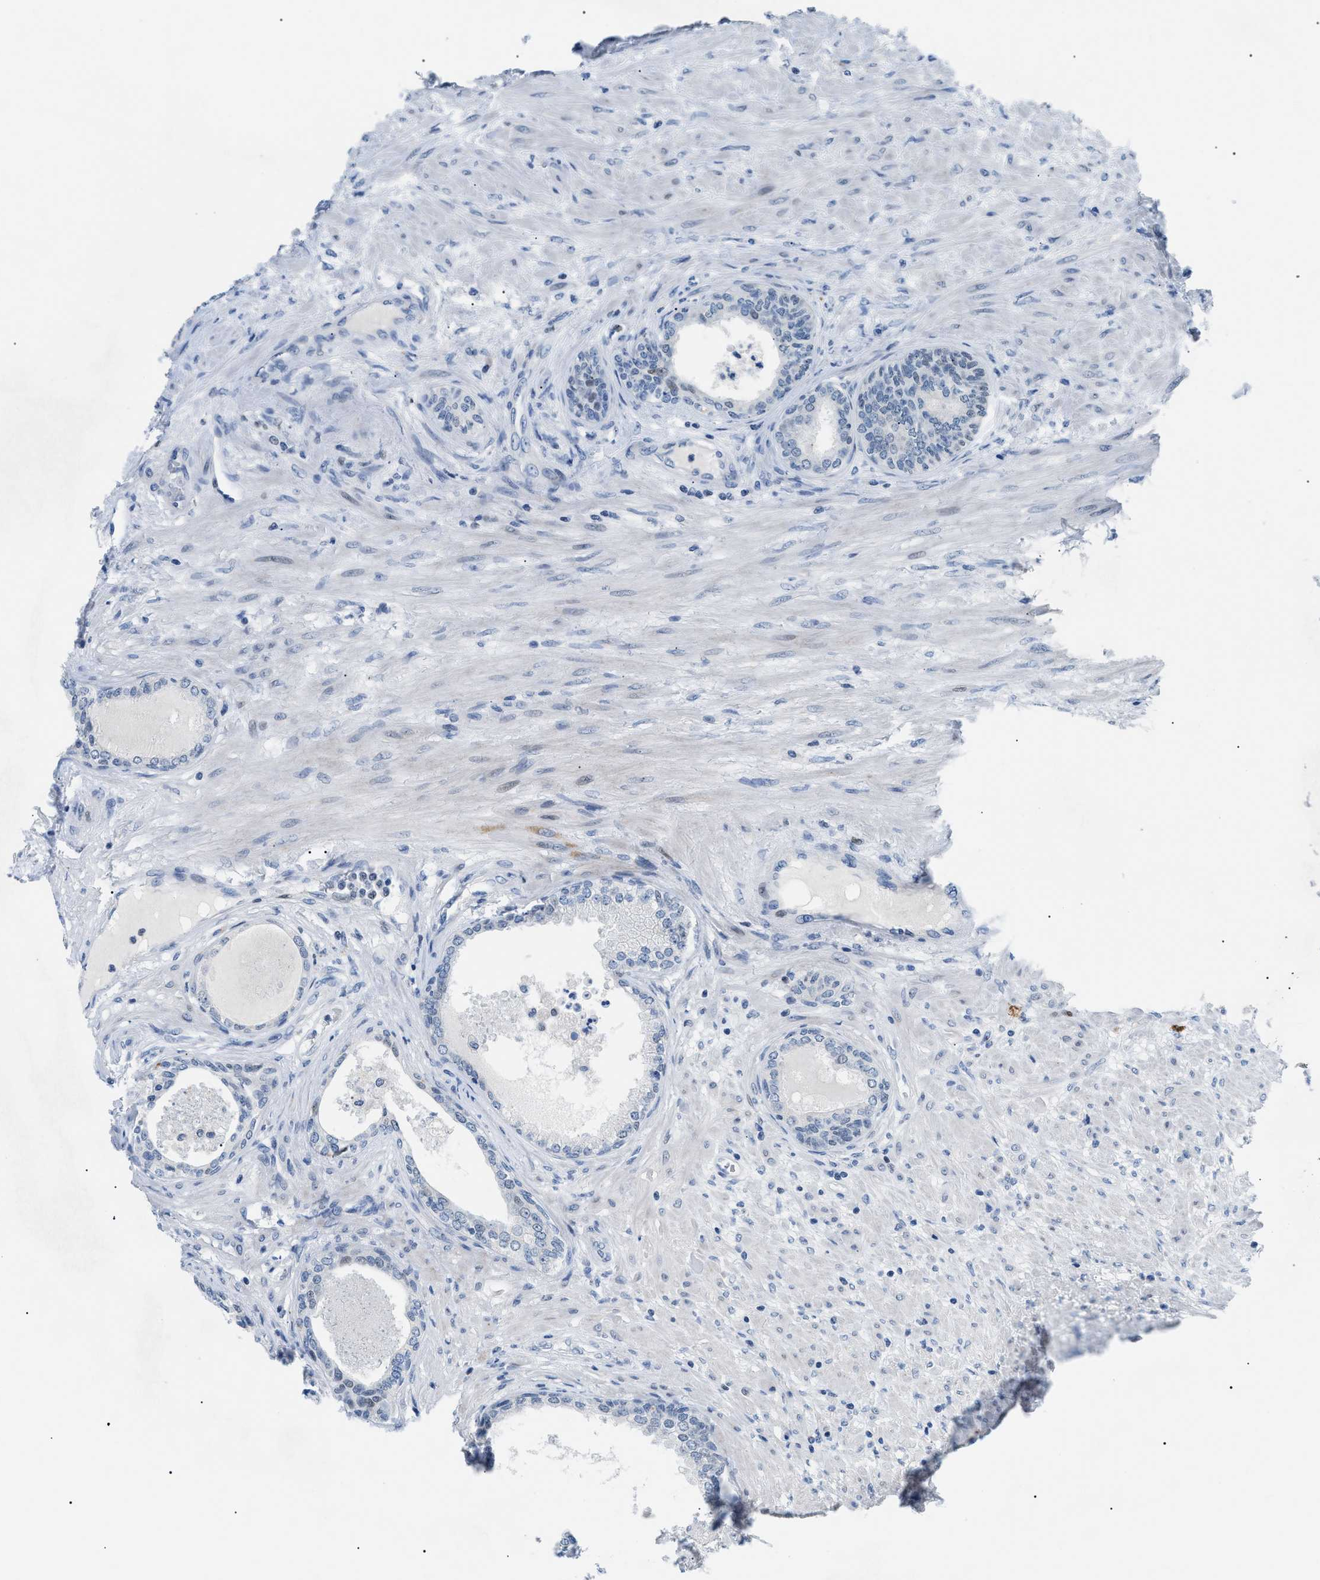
{"staining": {"intensity": "negative", "quantity": "none", "location": "none"}, "tissue": "prostate", "cell_type": "Glandular cells", "image_type": "normal", "snomed": [{"axis": "morphology", "description": "Normal tissue, NOS"}, {"axis": "topography", "description": "Prostate"}], "caption": "Prostate stained for a protein using IHC demonstrates no staining glandular cells.", "gene": "SMARCC1", "patient": {"sex": "male", "age": 76}}